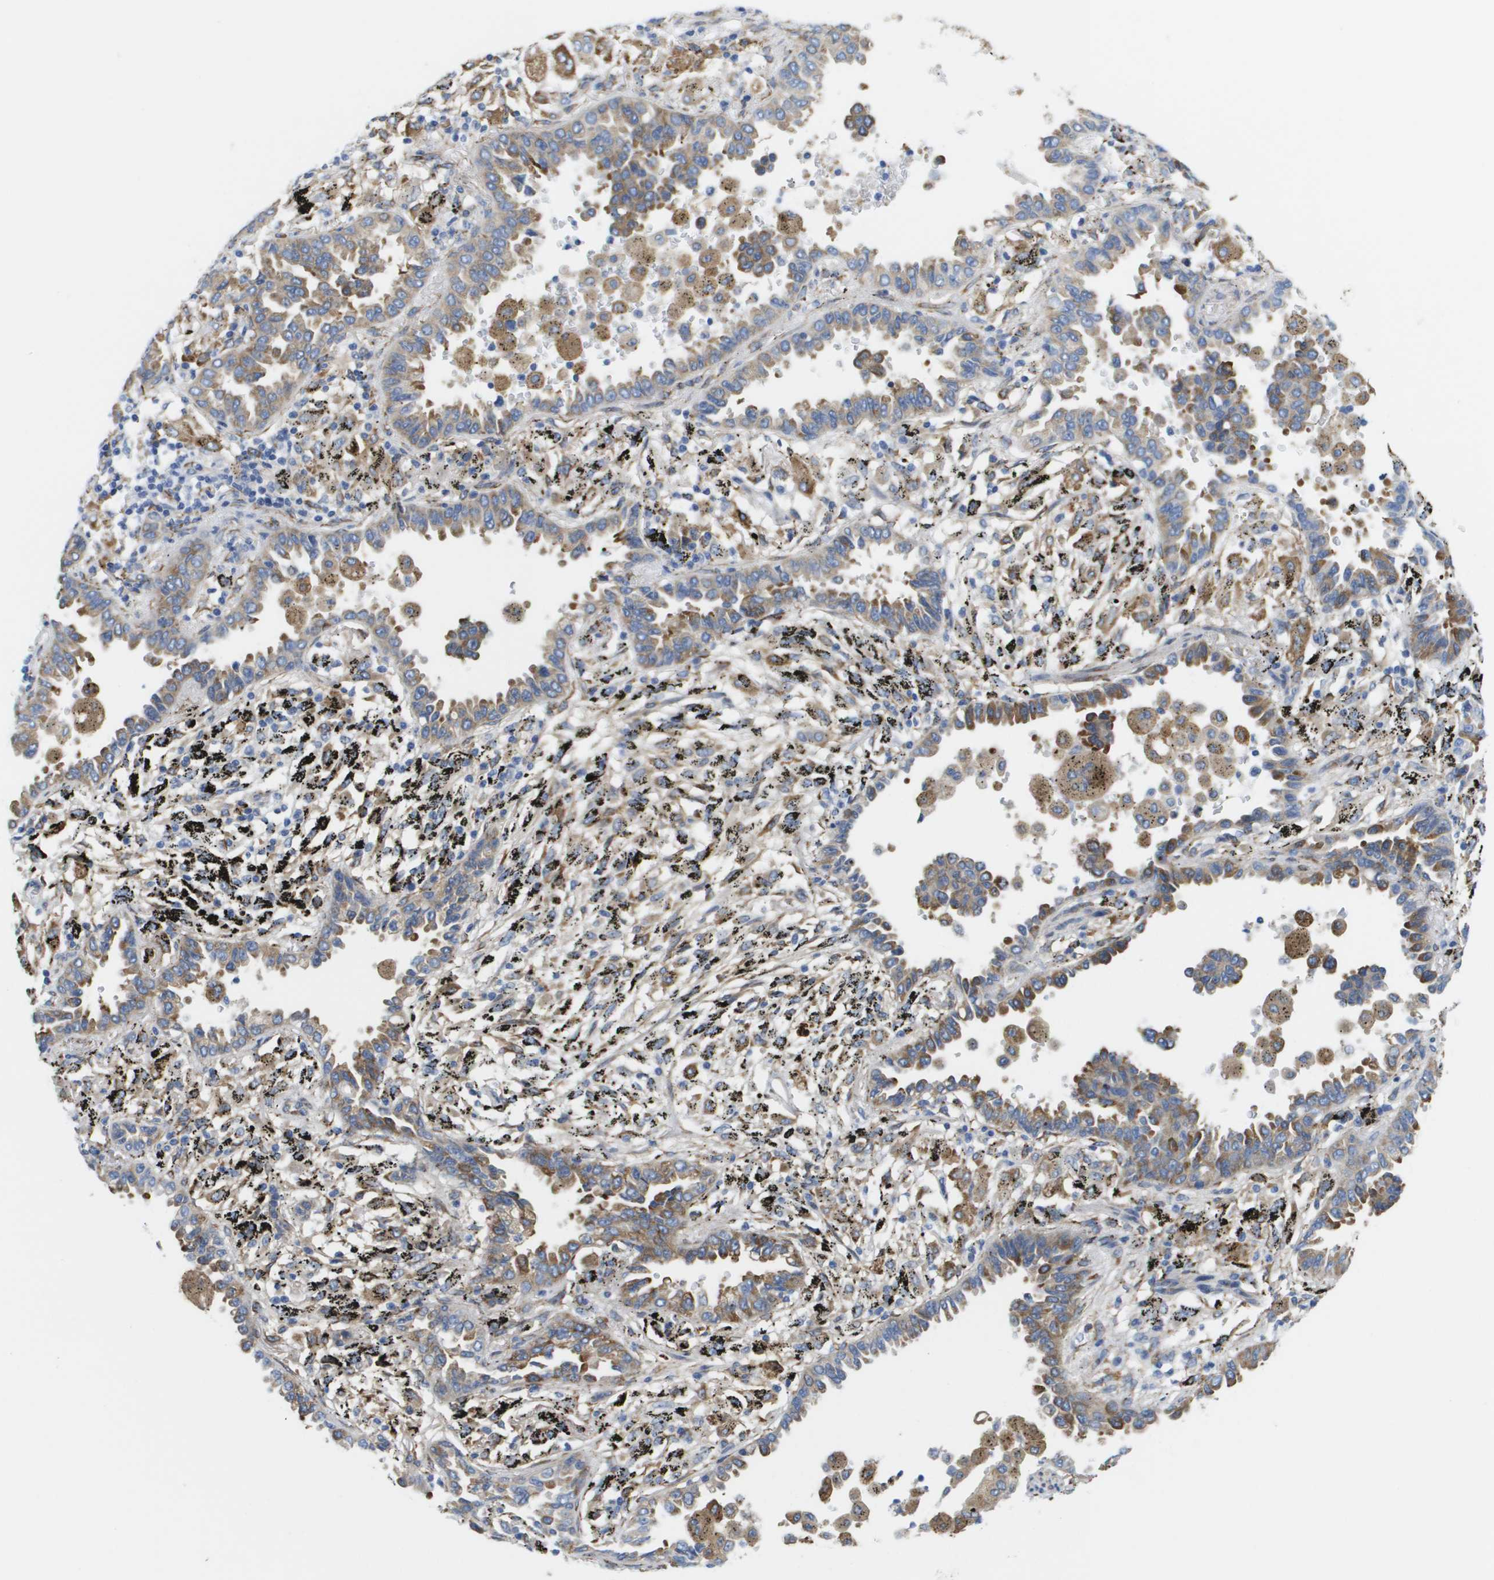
{"staining": {"intensity": "moderate", "quantity": "25%-75%", "location": "cytoplasmic/membranous"}, "tissue": "lung cancer", "cell_type": "Tumor cells", "image_type": "cancer", "snomed": [{"axis": "morphology", "description": "Normal tissue, NOS"}, {"axis": "morphology", "description": "Adenocarcinoma, NOS"}, {"axis": "topography", "description": "Lung"}], "caption": "Immunohistochemistry micrograph of lung adenocarcinoma stained for a protein (brown), which displays medium levels of moderate cytoplasmic/membranous positivity in about 25%-75% of tumor cells.", "gene": "ST3GAL2", "patient": {"sex": "male", "age": 59}}